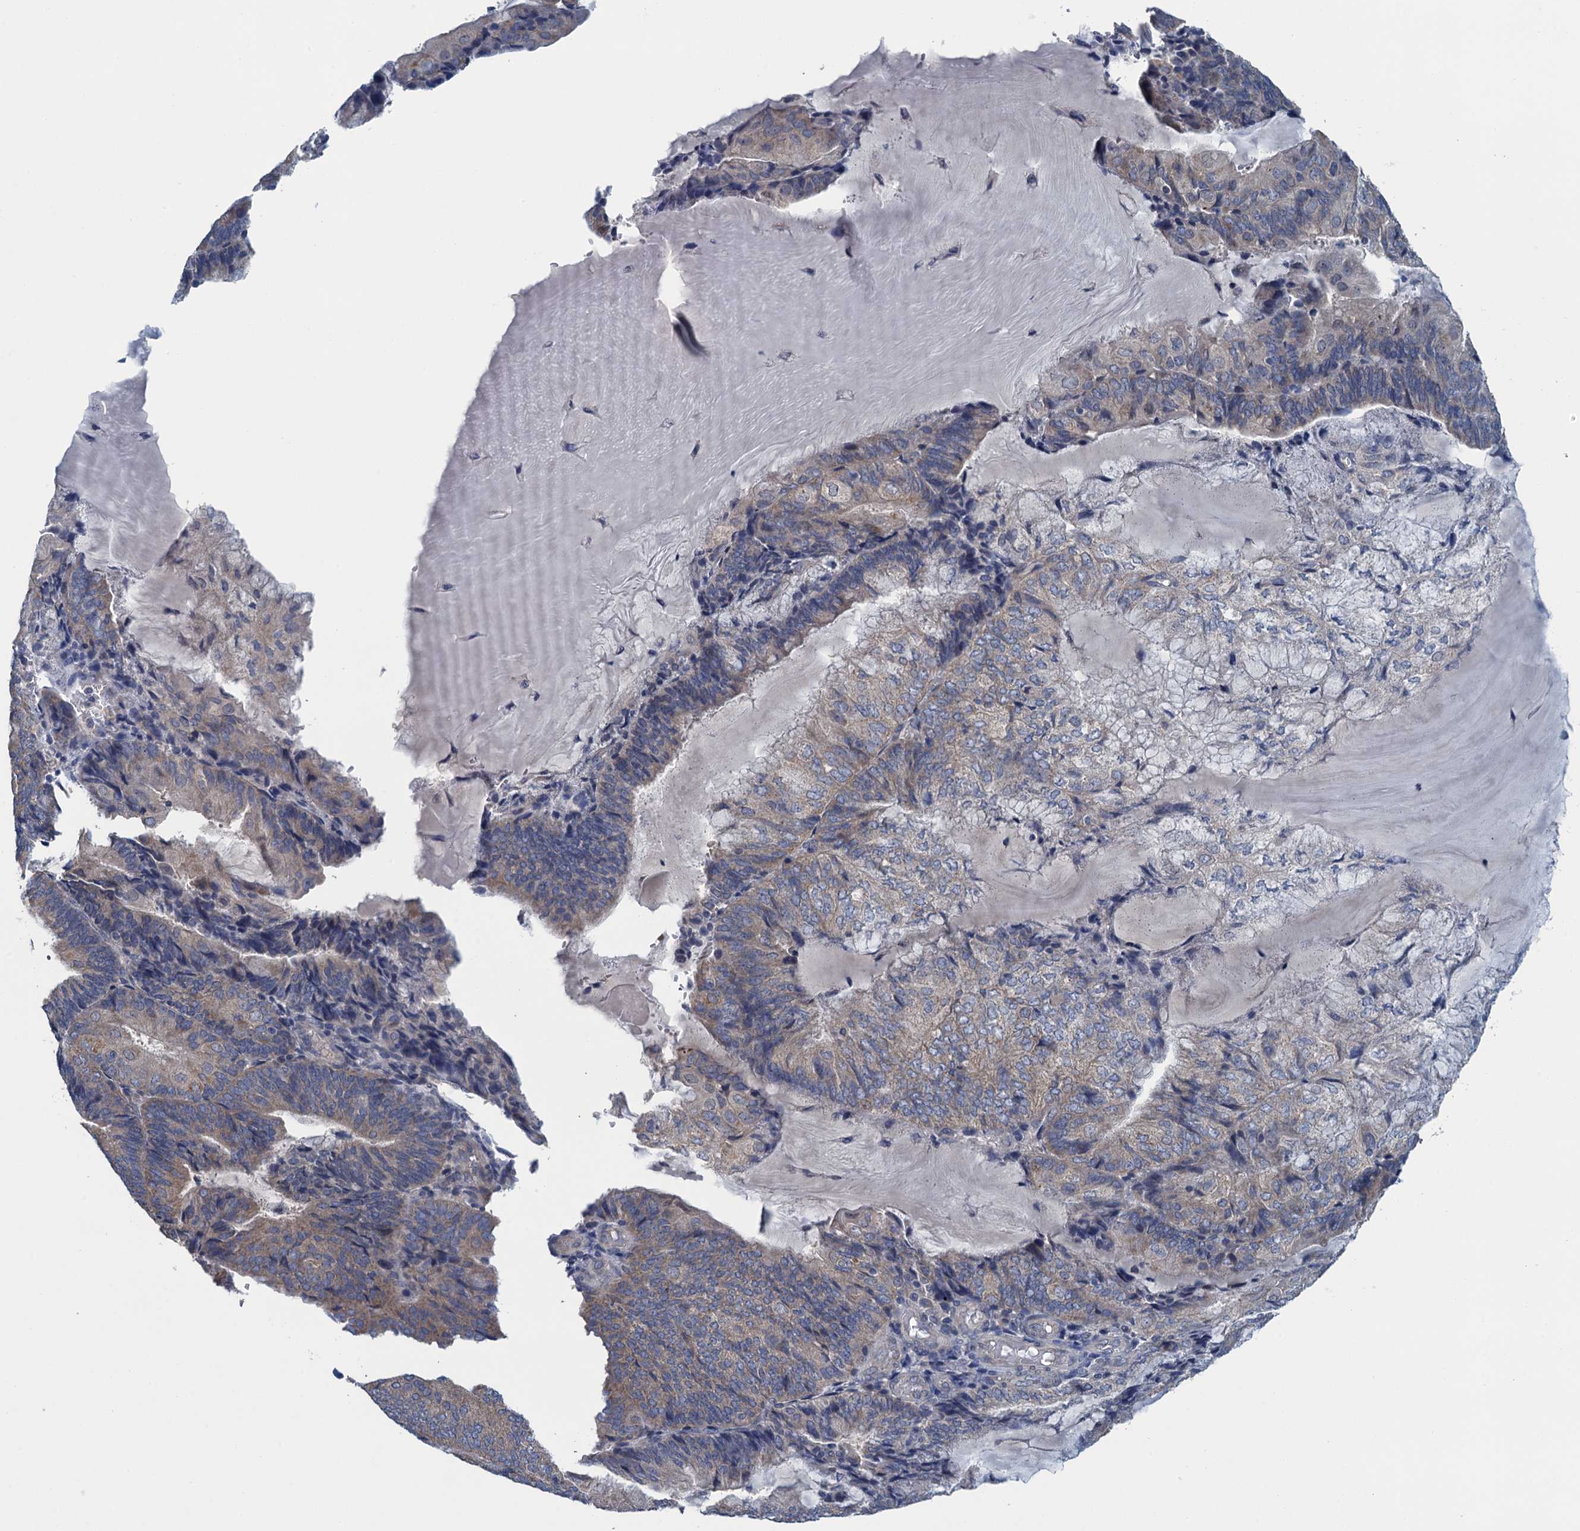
{"staining": {"intensity": "weak", "quantity": "<25%", "location": "cytoplasmic/membranous"}, "tissue": "endometrial cancer", "cell_type": "Tumor cells", "image_type": "cancer", "snomed": [{"axis": "morphology", "description": "Adenocarcinoma, NOS"}, {"axis": "topography", "description": "Endometrium"}], "caption": "Endometrial adenocarcinoma was stained to show a protein in brown. There is no significant staining in tumor cells.", "gene": "CTU2", "patient": {"sex": "female", "age": 81}}